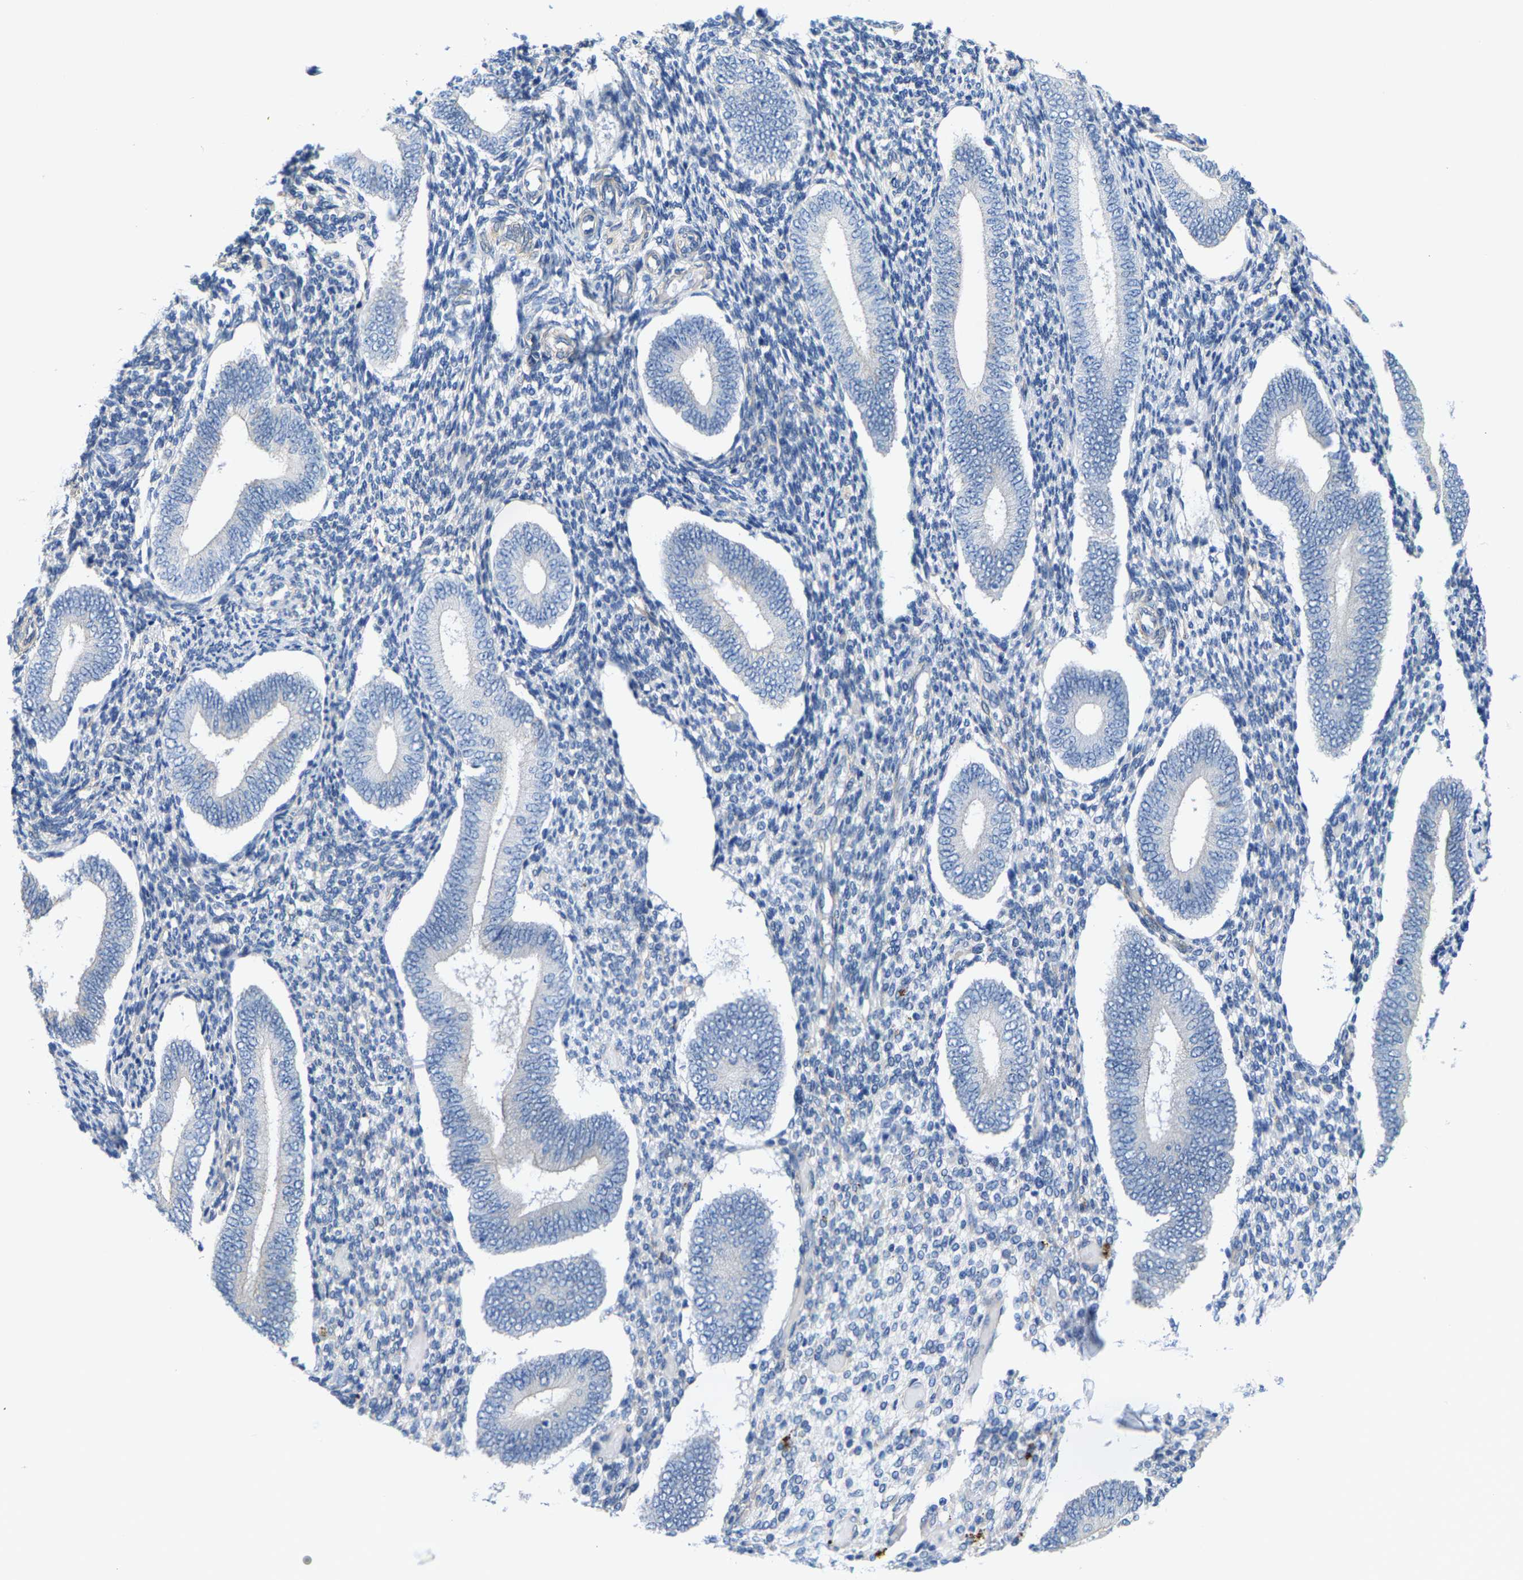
{"staining": {"intensity": "weak", "quantity": "<25%", "location": "cytoplasmic/membranous"}, "tissue": "endometrium", "cell_type": "Cells in endometrial stroma", "image_type": "normal", "snomed": [{"axis": "morphology", "description": "Normal tissue, NOS"}, {"axis": "topography", "description": "Endometrium"}], "caption": "An image of human endometrium is negative for staining in cells in endometrial stroma. The staining is performed using DAB (3,3'-diaminobenzidine) brown chromogen with nuclei counter-stained in using hematoxylin.", "gene": "DSCAM", "patient": {"sex": "female", "age": 42}}